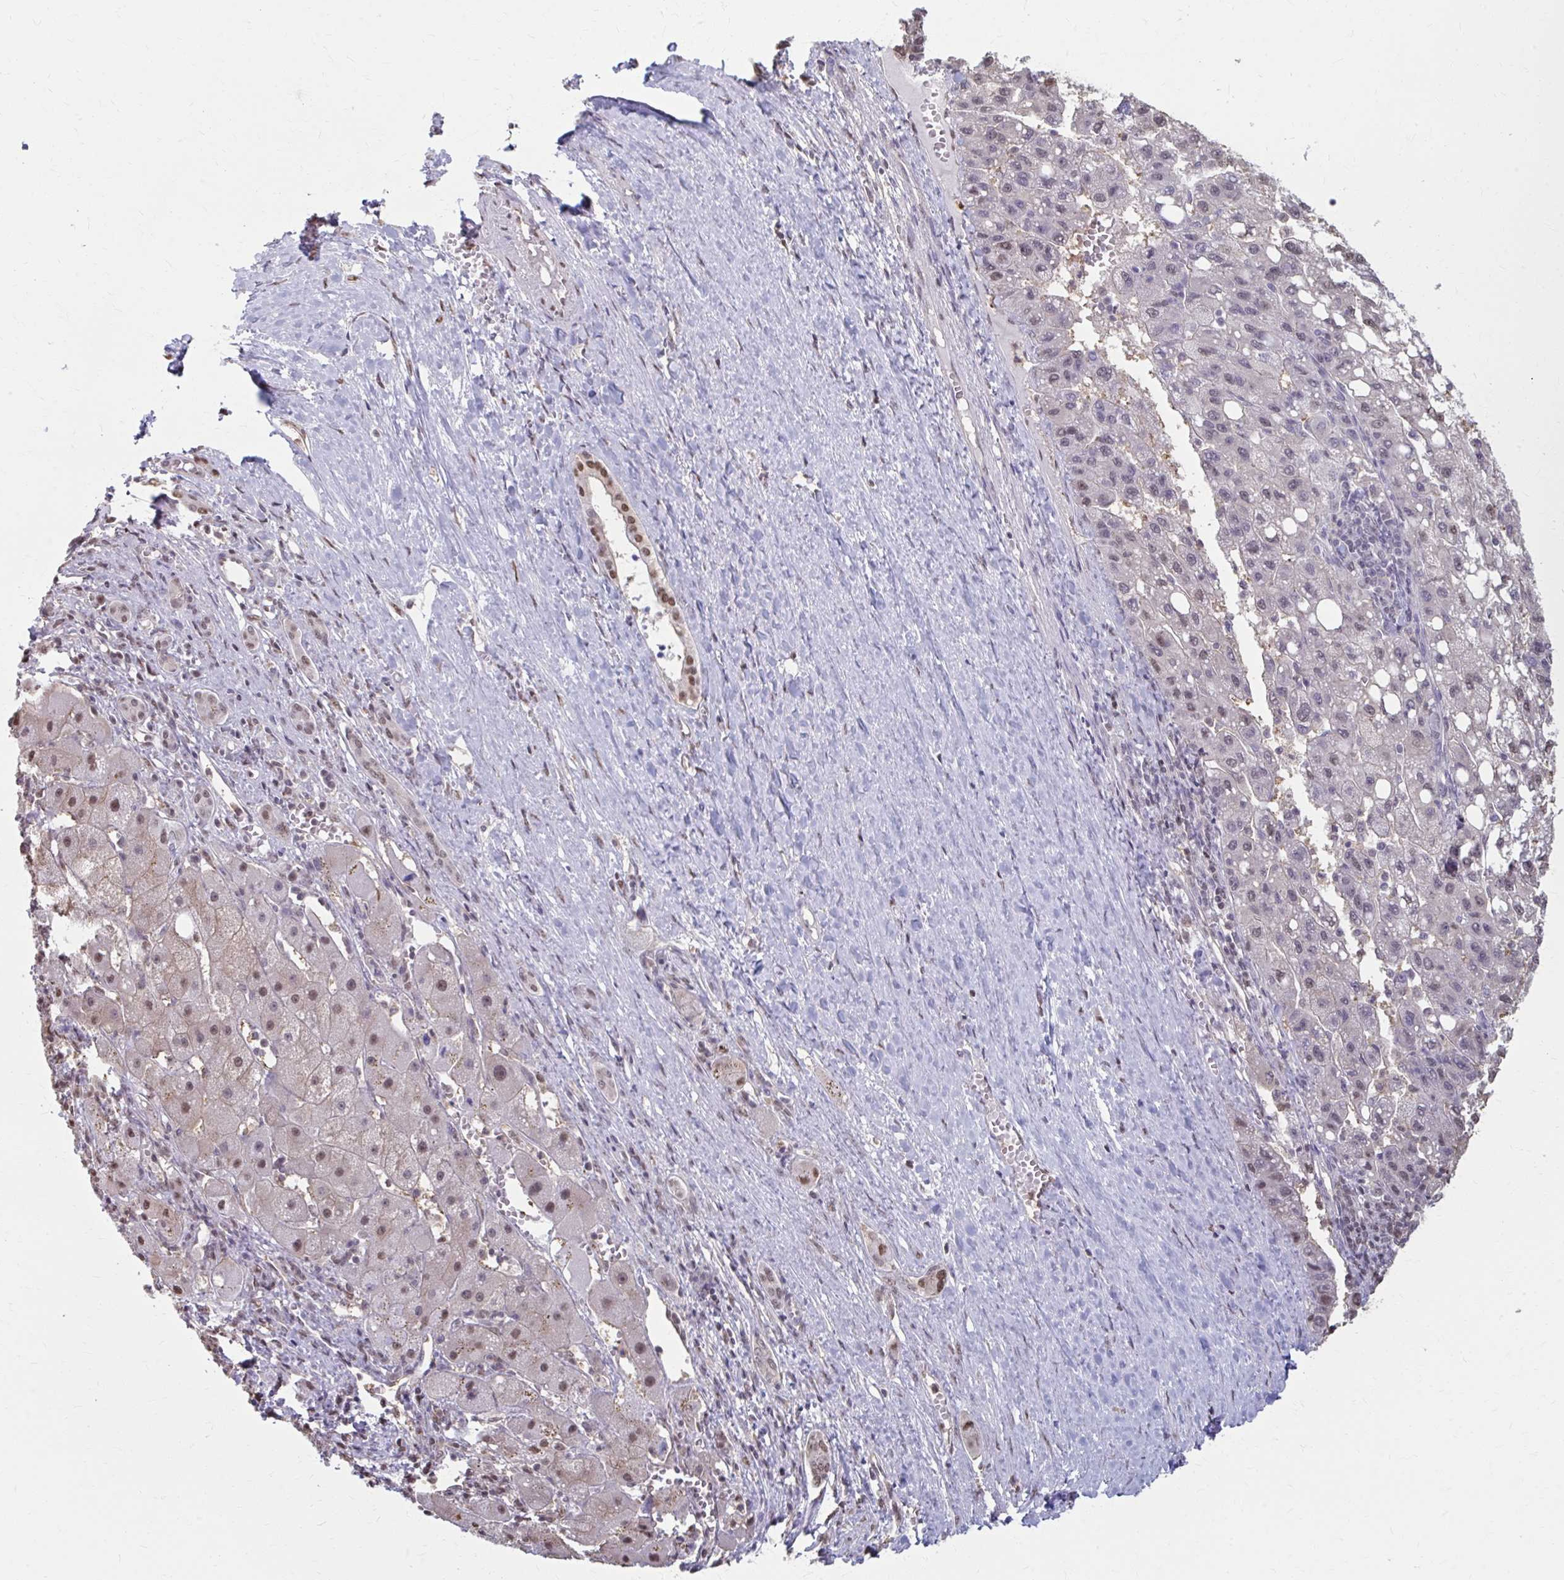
{"staining": {"intensity": "weak", "quantity": "<25%", "location": "nuclear"}, "tissue": "liver cancer", "cell_type": "Tumor cells", "image_type": "cancer", "snomed": [{"axis": "morphology", "description": "Carcinoma, Hepatocellular, NOS"}, {"axis": "topography", "description": "Liver"}], "caption": "Liver cancer was stained to show a protein in brown. There is no significant expression in tumor cells.", "gene": "ING4", "patient": {"sex": "female", "age": 82}}